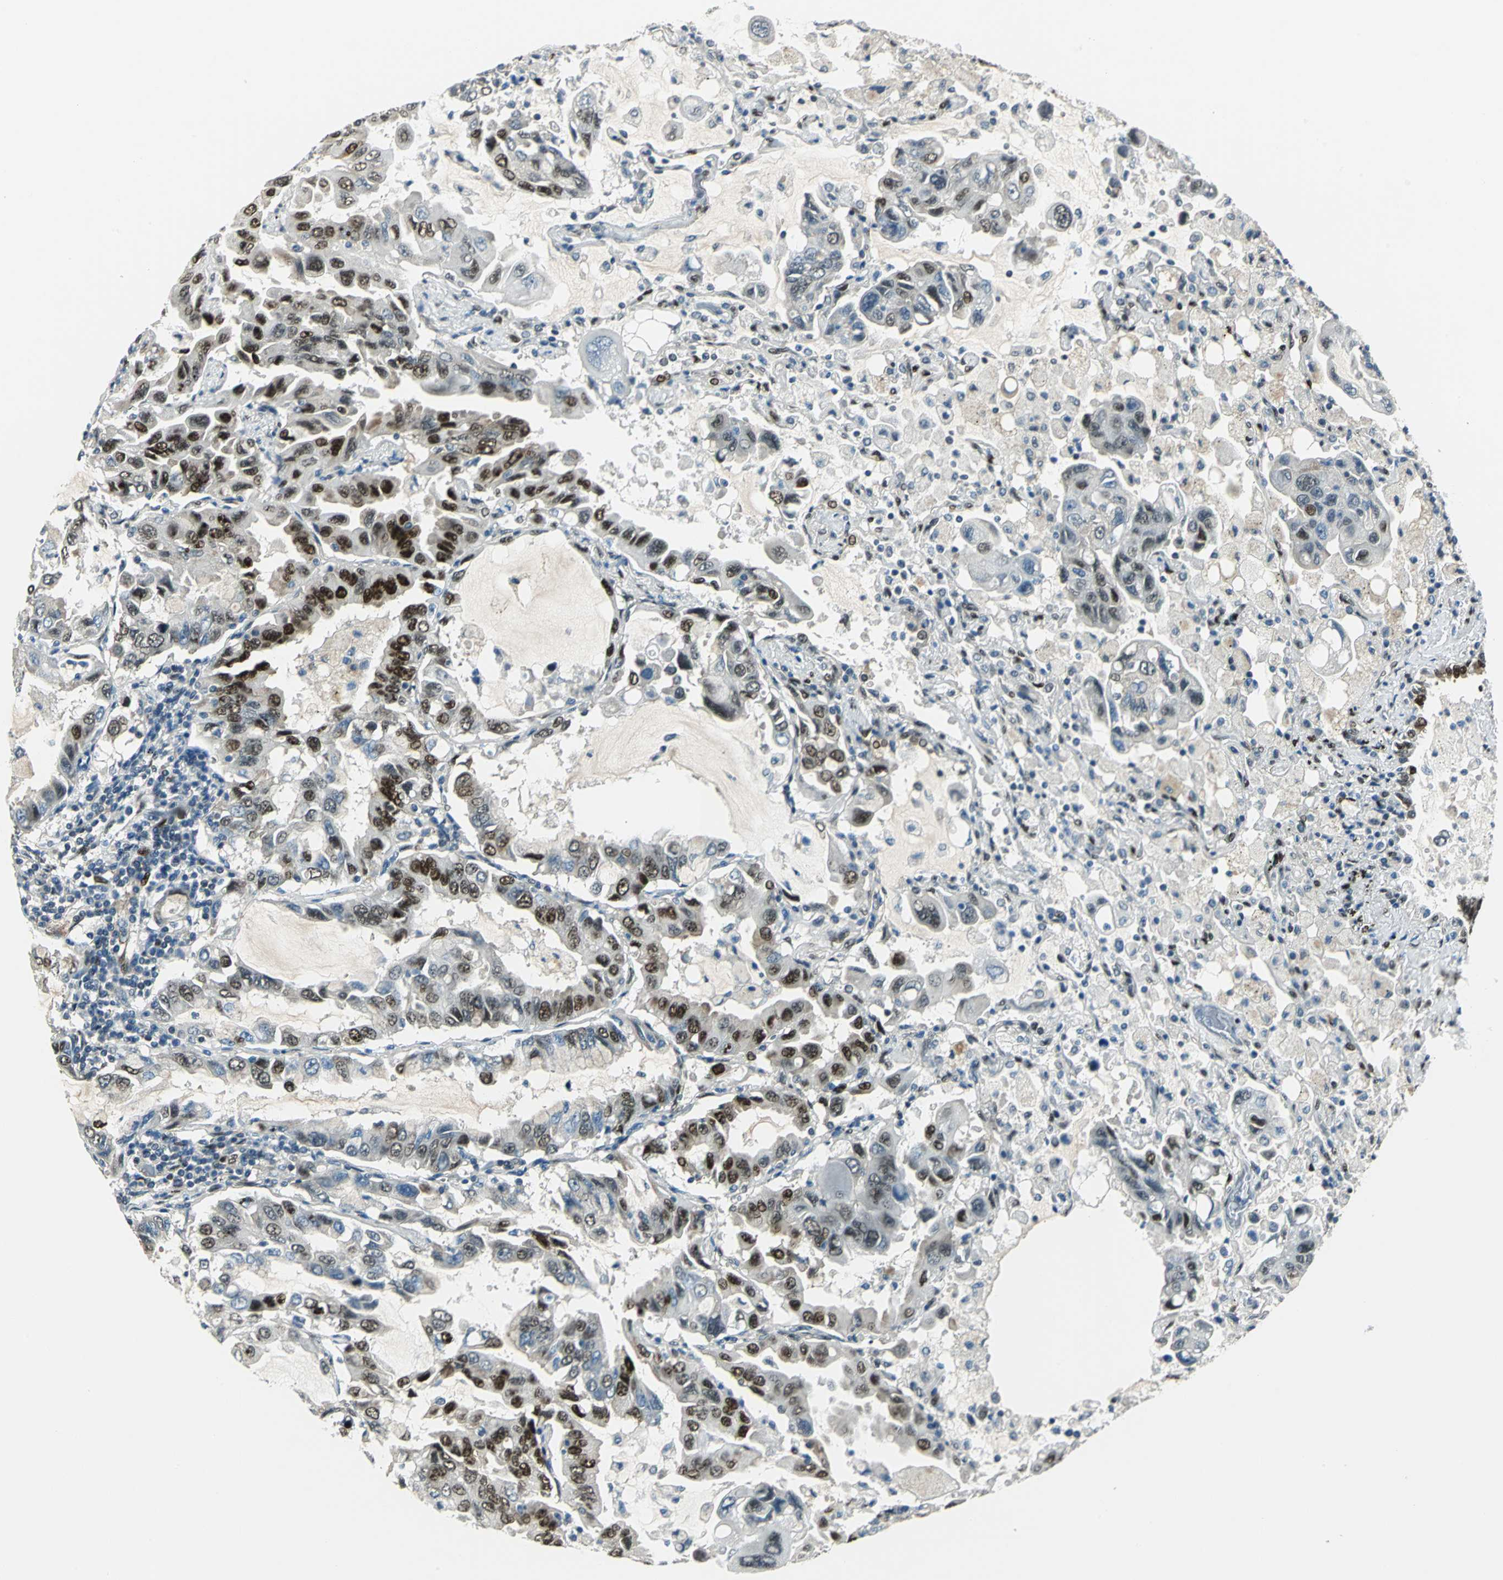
{"staining": {"intensity": "strong", "quantity": ">75%", "location": "nuclear"}, "tissue": "lung cancer", "cell_type": "Tumor cells", "image_type": "cancer", "snomed": [{"axis": "morphology", "description": "Adenocarcinoma, NOS"}, {"axis": "topography", "description": "Lung"}], "caption": "Immunohistochemical staining of human lung adenocarcinoma shows strong nuclear protein staining in approximately >75% of tumor cells.", "gene": "NFIA", "patient": {"sex": "male", "age": 64}}